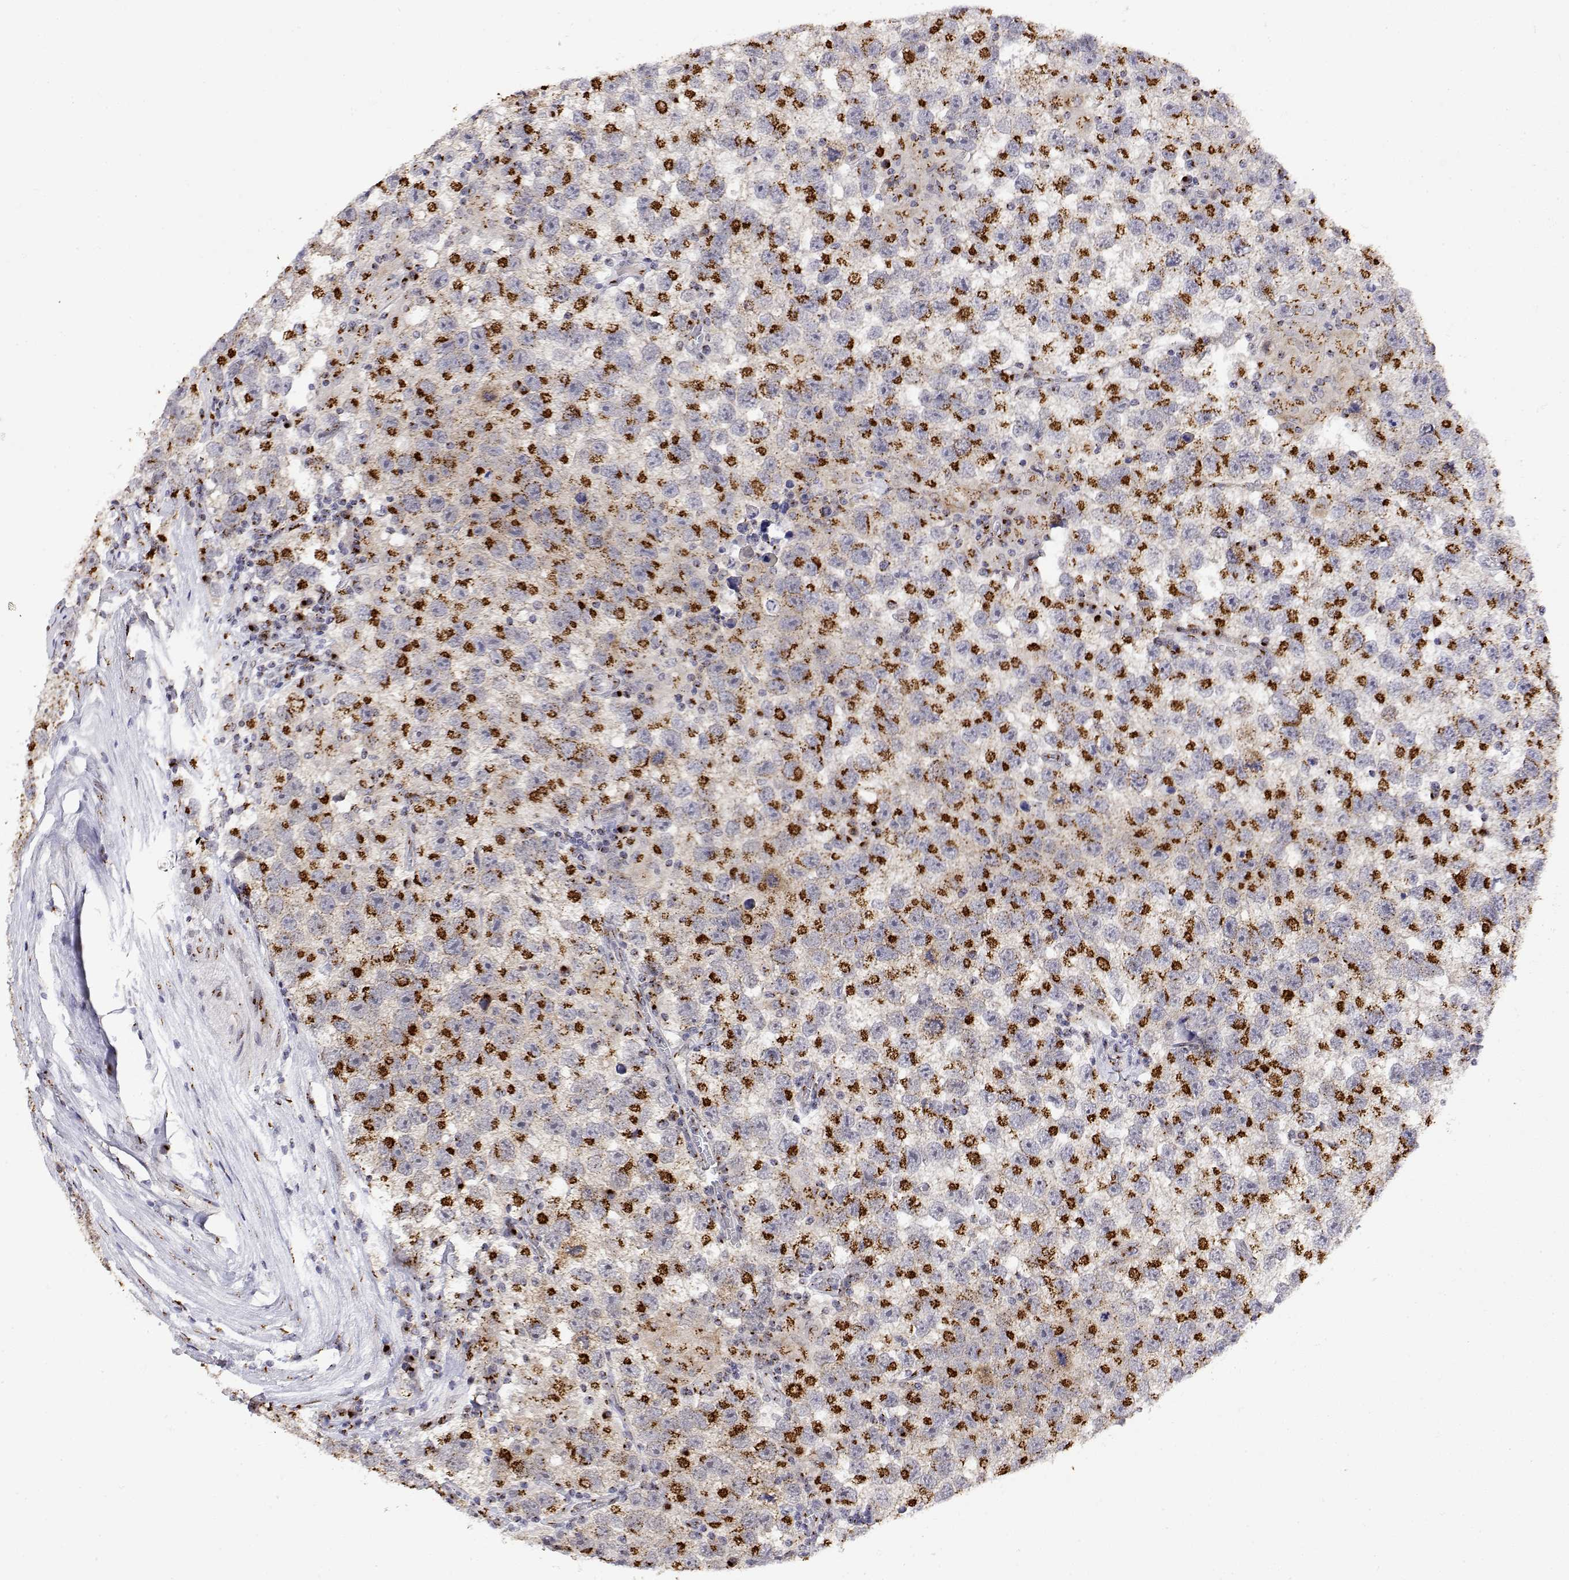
{"staining": {"intensity": "strong", "quantity": ">75%", "location": "cytoplasmic/membranous"}, "tissue": "testis cancer", "cell_type": "Tumor cells", "image_type": "cancer", "snomed": [{"axis": "morphology", "description": "Seminoma, NOS"}, {"axis": "topography", "description": "Testis"}], "caption": "DAB (3,3'-diaminobenzidine) immunohistochemical staining of testis seminoma reveals strong cytoplasmic/membranous protein expression in about >75% of tumor cells.", "gene": "YIPF3", "patient": {"sex": "male", "age": 26}}